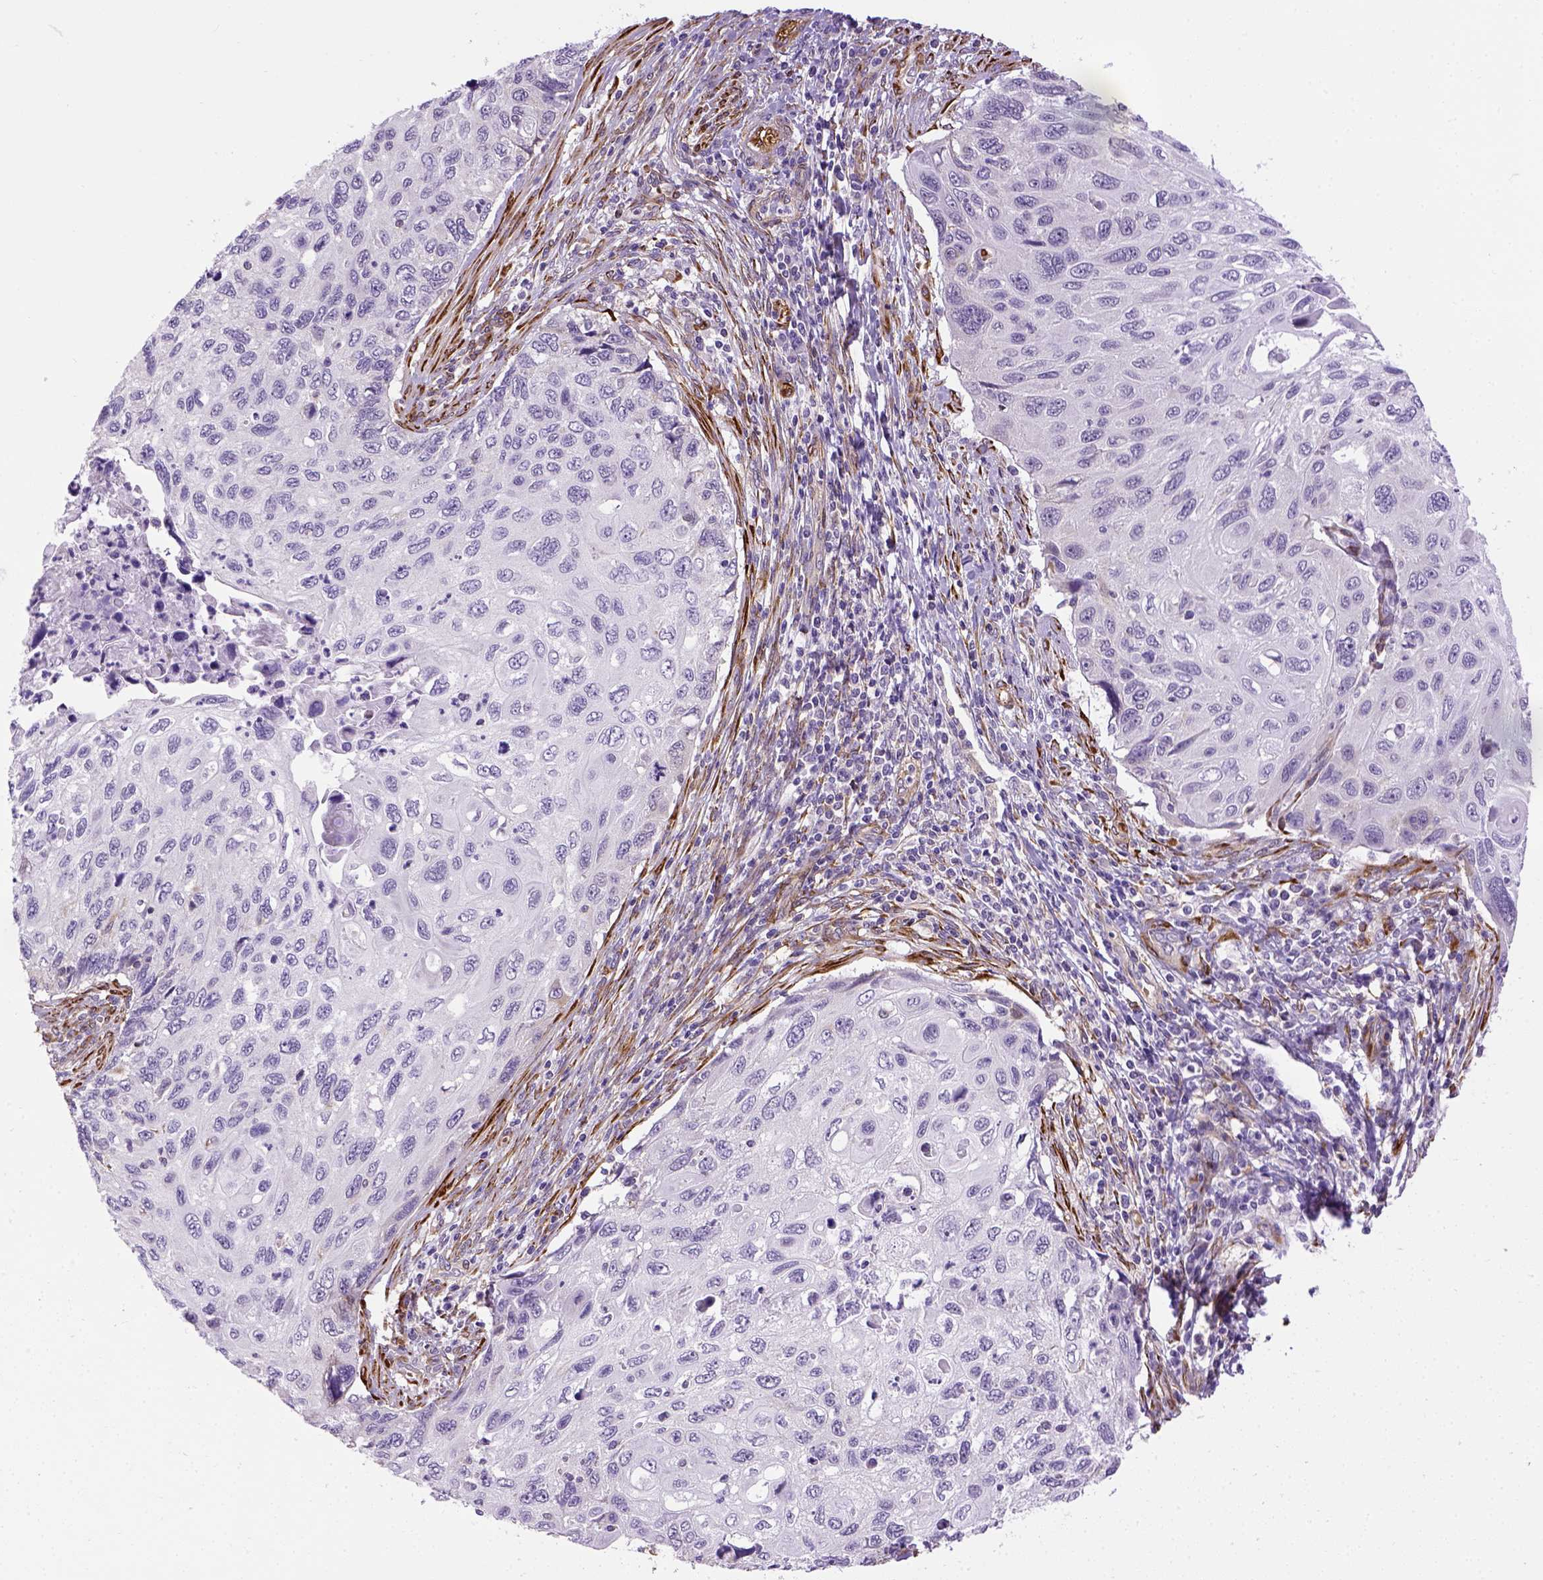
{"staining": {"intensity": "negative", "quantity": "none", "location": "none"}, "tissue": "cervical cancer", "cell_type": "Tumor cells", "image_type": "cancer", "snomed": [{"axis": "morphology", "description": "Squamous cell carcinoma, NOS"}, {"axis": "topography", "description": "Cervix"}], "caption": "High power microscopy histopathology image of an IHC histopathology image of cervical squamous cell carcinoma, revealing no significant positivity in tumor cells.", "gene": "KAZN", "patient": {"sex": "female", "age": 70}}